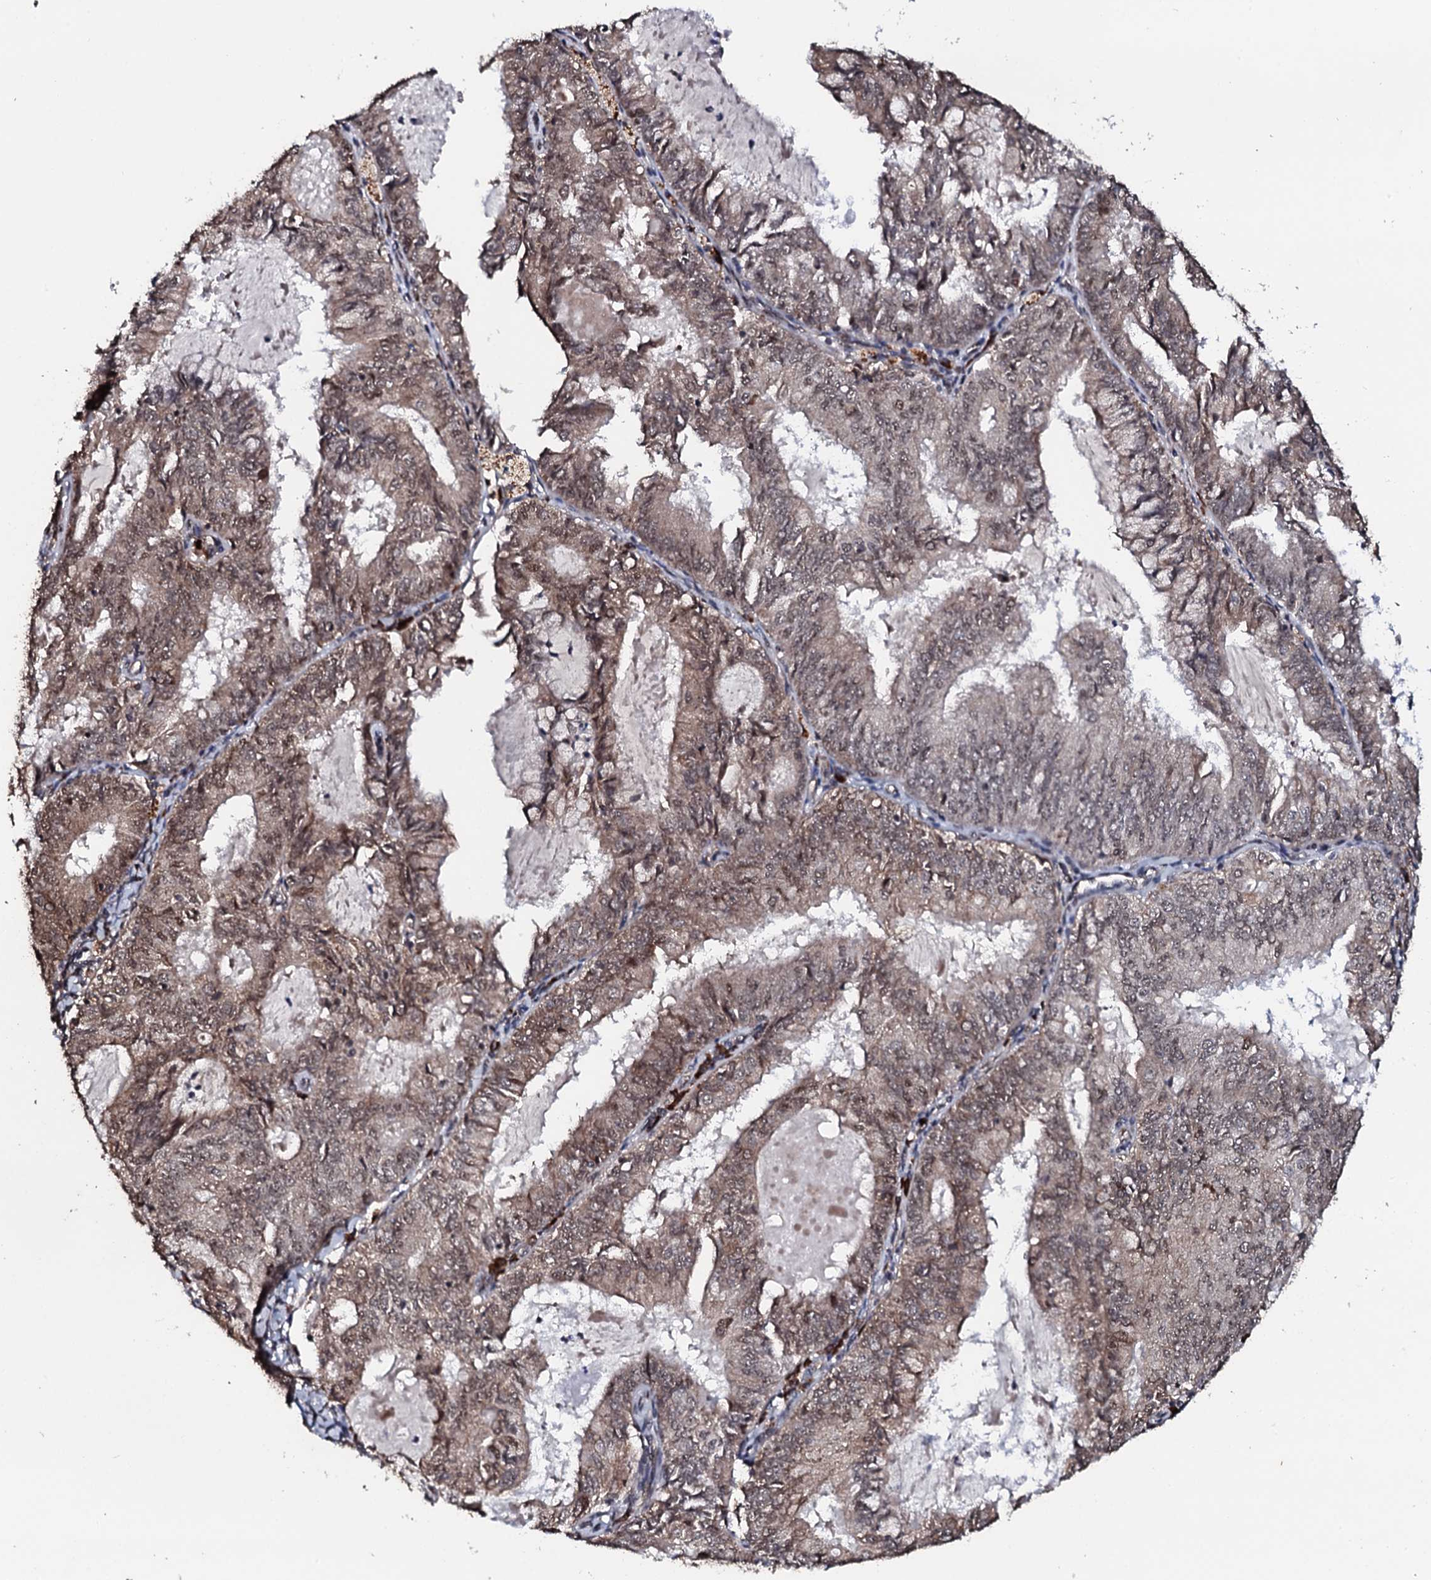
{"staining": {"intensity": "weak", "quantity": ">75%", "location": "cytoplasmic/membranous,nuclear"}, "tissue": "endometrial cancer", "cell_type": "Tumor cells", "image_type": "cancer", "snomed": [{"axis": "morphology", "description": "Adenocarcinoma, NOS"}, {"axis": "topography", "description": "Endometrium"}], "caption": "Immunohistochemistry (IHC) staining of endometrial cancer (adenocarcinoma), which demonstrates low levels of weak cytoplasmic/membranous and nuclear expression in approximately >75% of tumor cells indicating weak cytoplasmic/membranous and nuclear protein positivity. The staining was performed using DAB (brown) for protein detection and nuclei were counterstained in hematoxylin (blue).", "gene": "FAM111A", "patient": {"sex": "female", "age": 57}}